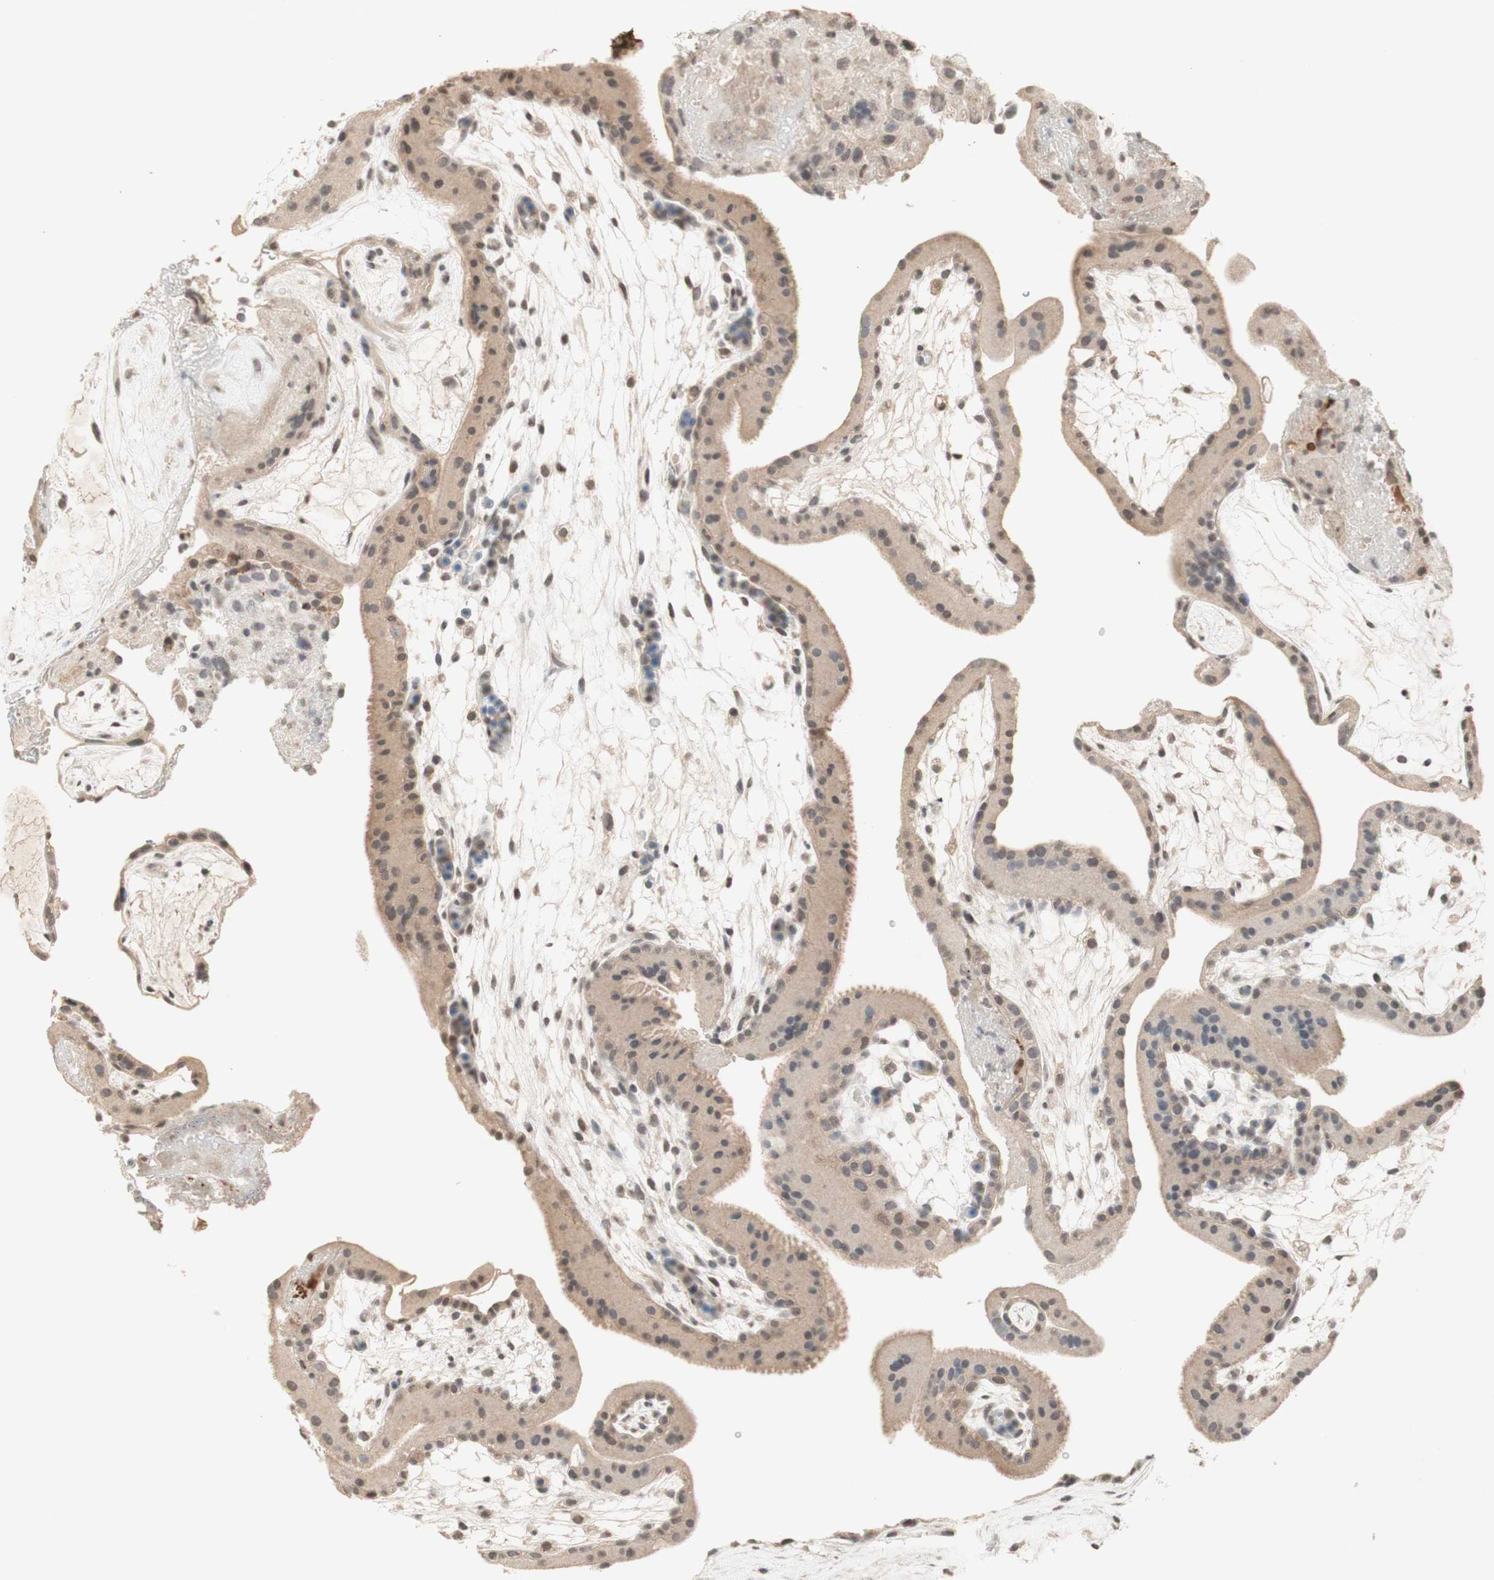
{"staining": {"intensity": "weak", "quantity": ">75%", "location": "cytoplasmic/membranous"}, "tissue": "placenta", "cell_type": "Trophoblastic cells", "image_type": "normal", "snomed": [{"axis": "morphology", "description": "Normal tissue, NOS"}, {"axis": "topography", "description": "Placenta"}], "caption": "Placenta stained with a brown dye exhibits weak cytoplasmic/membranous positive staining in about >75% of trophoblastic cells.", "gene": "GLI1", "patient": {"sex": "female", "age": 19}}